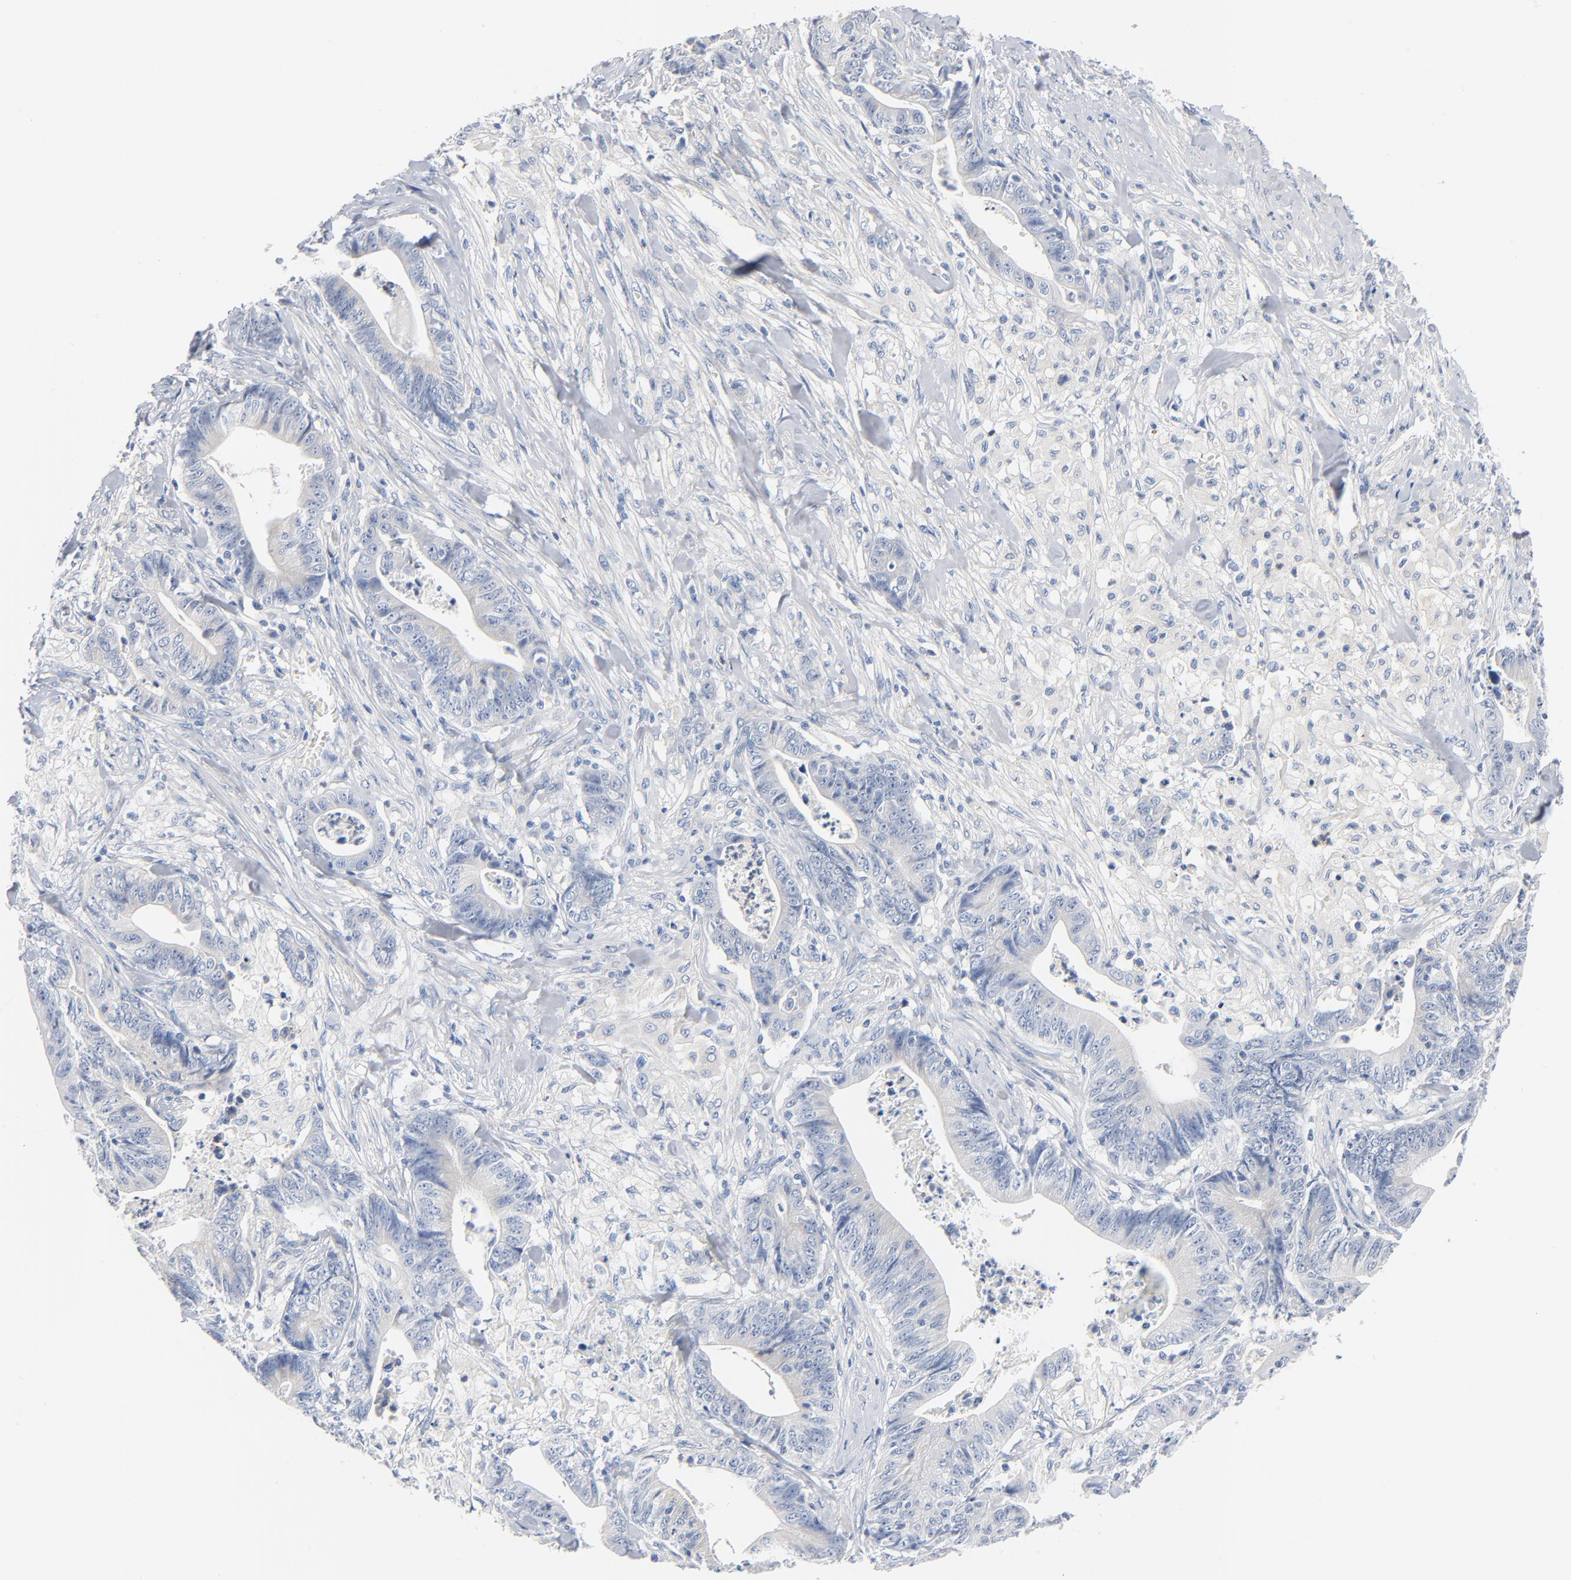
{"staining": {"intensity": "negative", "quantity": "none", "location": "none"}, "tissue": "stomach cancer", "cell_type": "Tumor cells", "image_type": "cancer", "snomed": [{"axis": "morphology", "description": "Adenocarcinoma, NOS"}, {"axis": "topography", "description": "Stomach, lower"}], "caption": "Immunohistochemistry photomicrograph of neoplastic tissue: human adenocarcinoma (stomach) stained with DAB exhibits no significant protein staining in tumor cells.", "gene": "IFT43", "patient": {"sex": "female", "age": 86}}